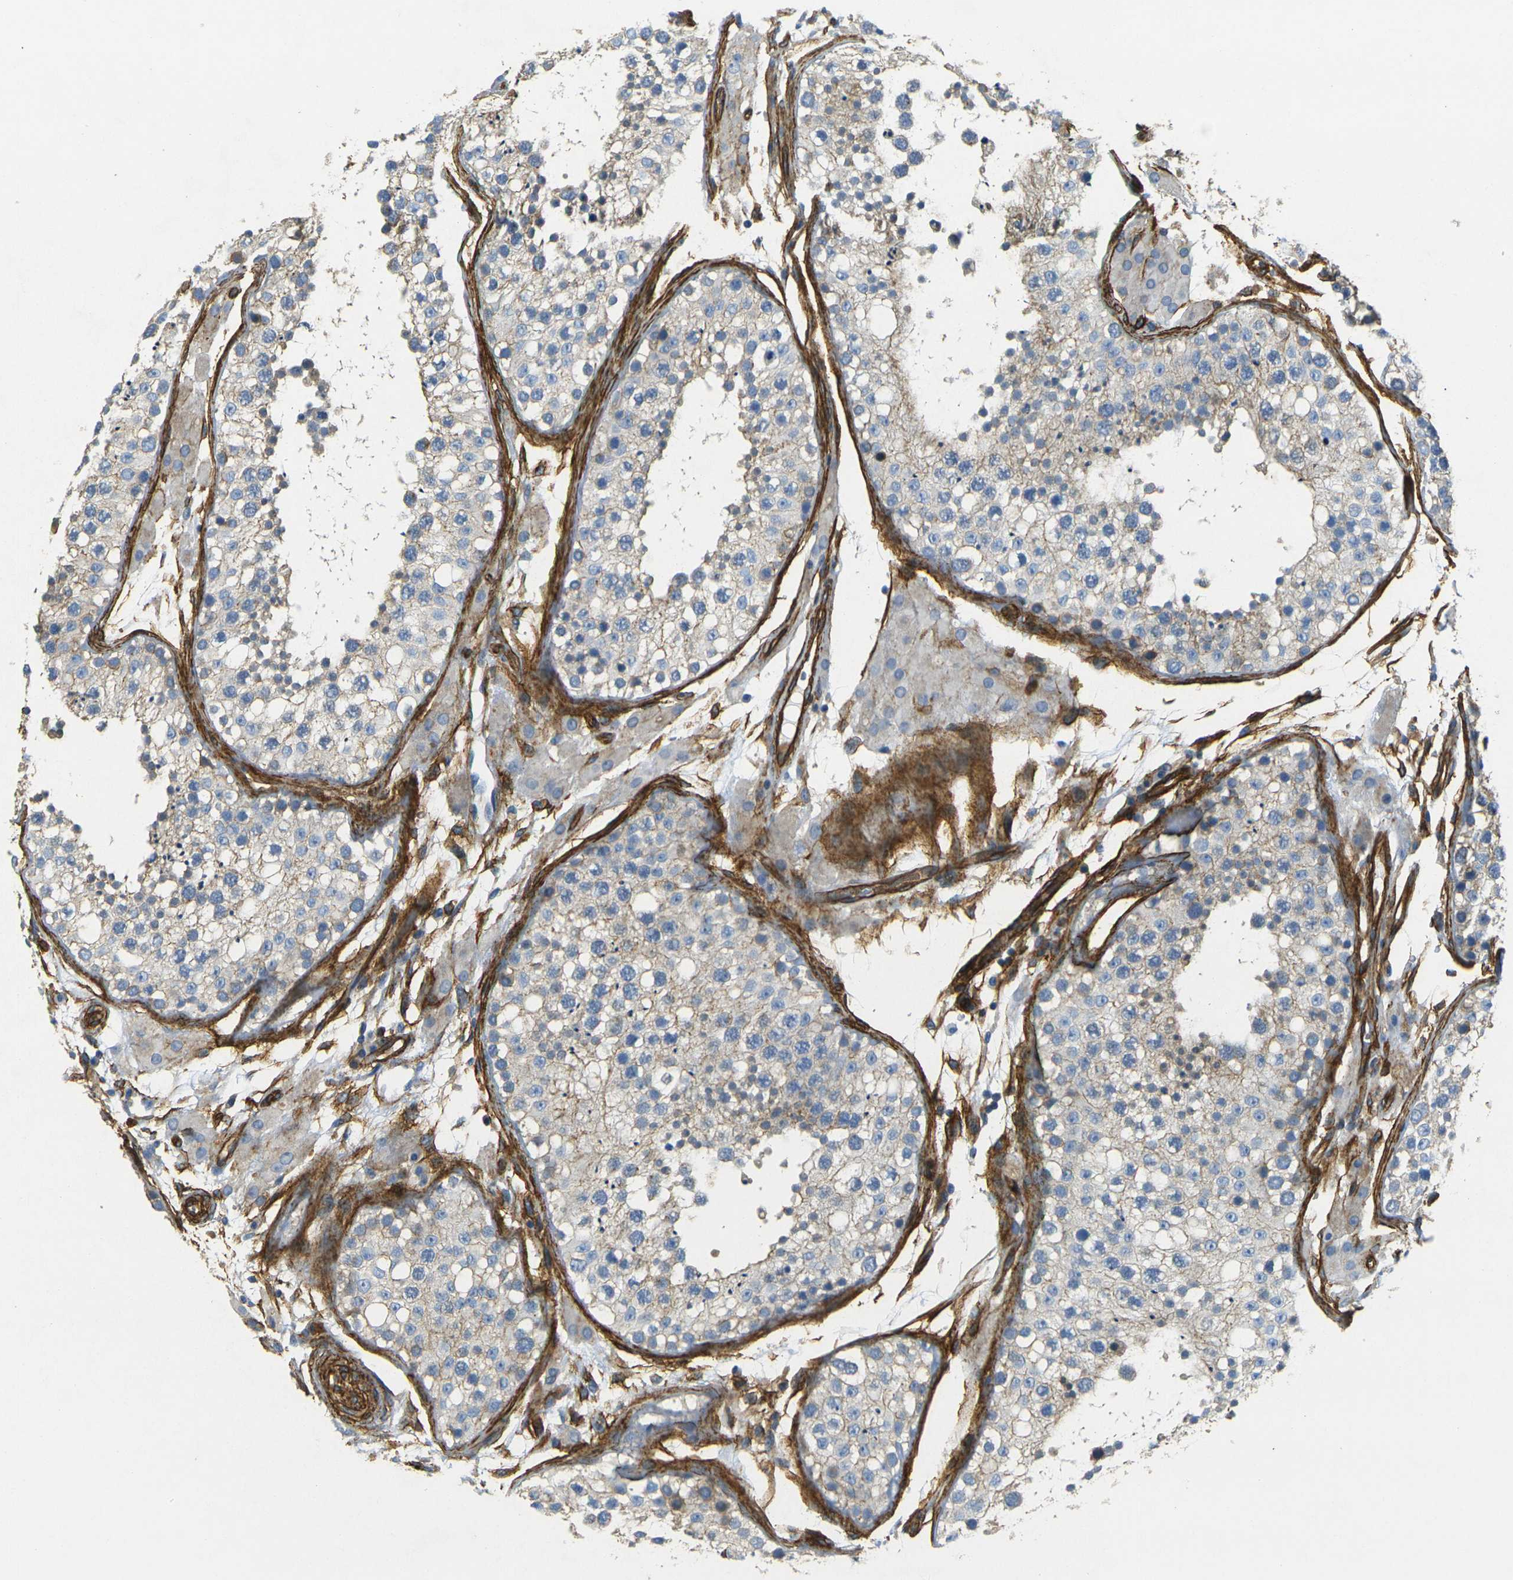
{"staining": {"intensity": "weak", "quantity": "<25%", "location": "cytoplasmic/membranous"}, "tissue": "testis", "cell_type": "Cells in seminiferous ducts", "image_type": "normal", "snomed": [{"axis": "morphology", "description": "Normal tissue, NOS"}, {"axis": "topography", "description": "Testis"}], "caption": "High magnification brightfield microscopy of unremarkable testis stained with DAB (brown) and counterstained with hematoxylin (blue): cells in seminiferous ducts show no significant staining. (DAB immunohistochemistry visualized using brightfield microscopy, high magnification).", "gene": "EPHA7", "patient": {"sex": "male", "age": 26}}